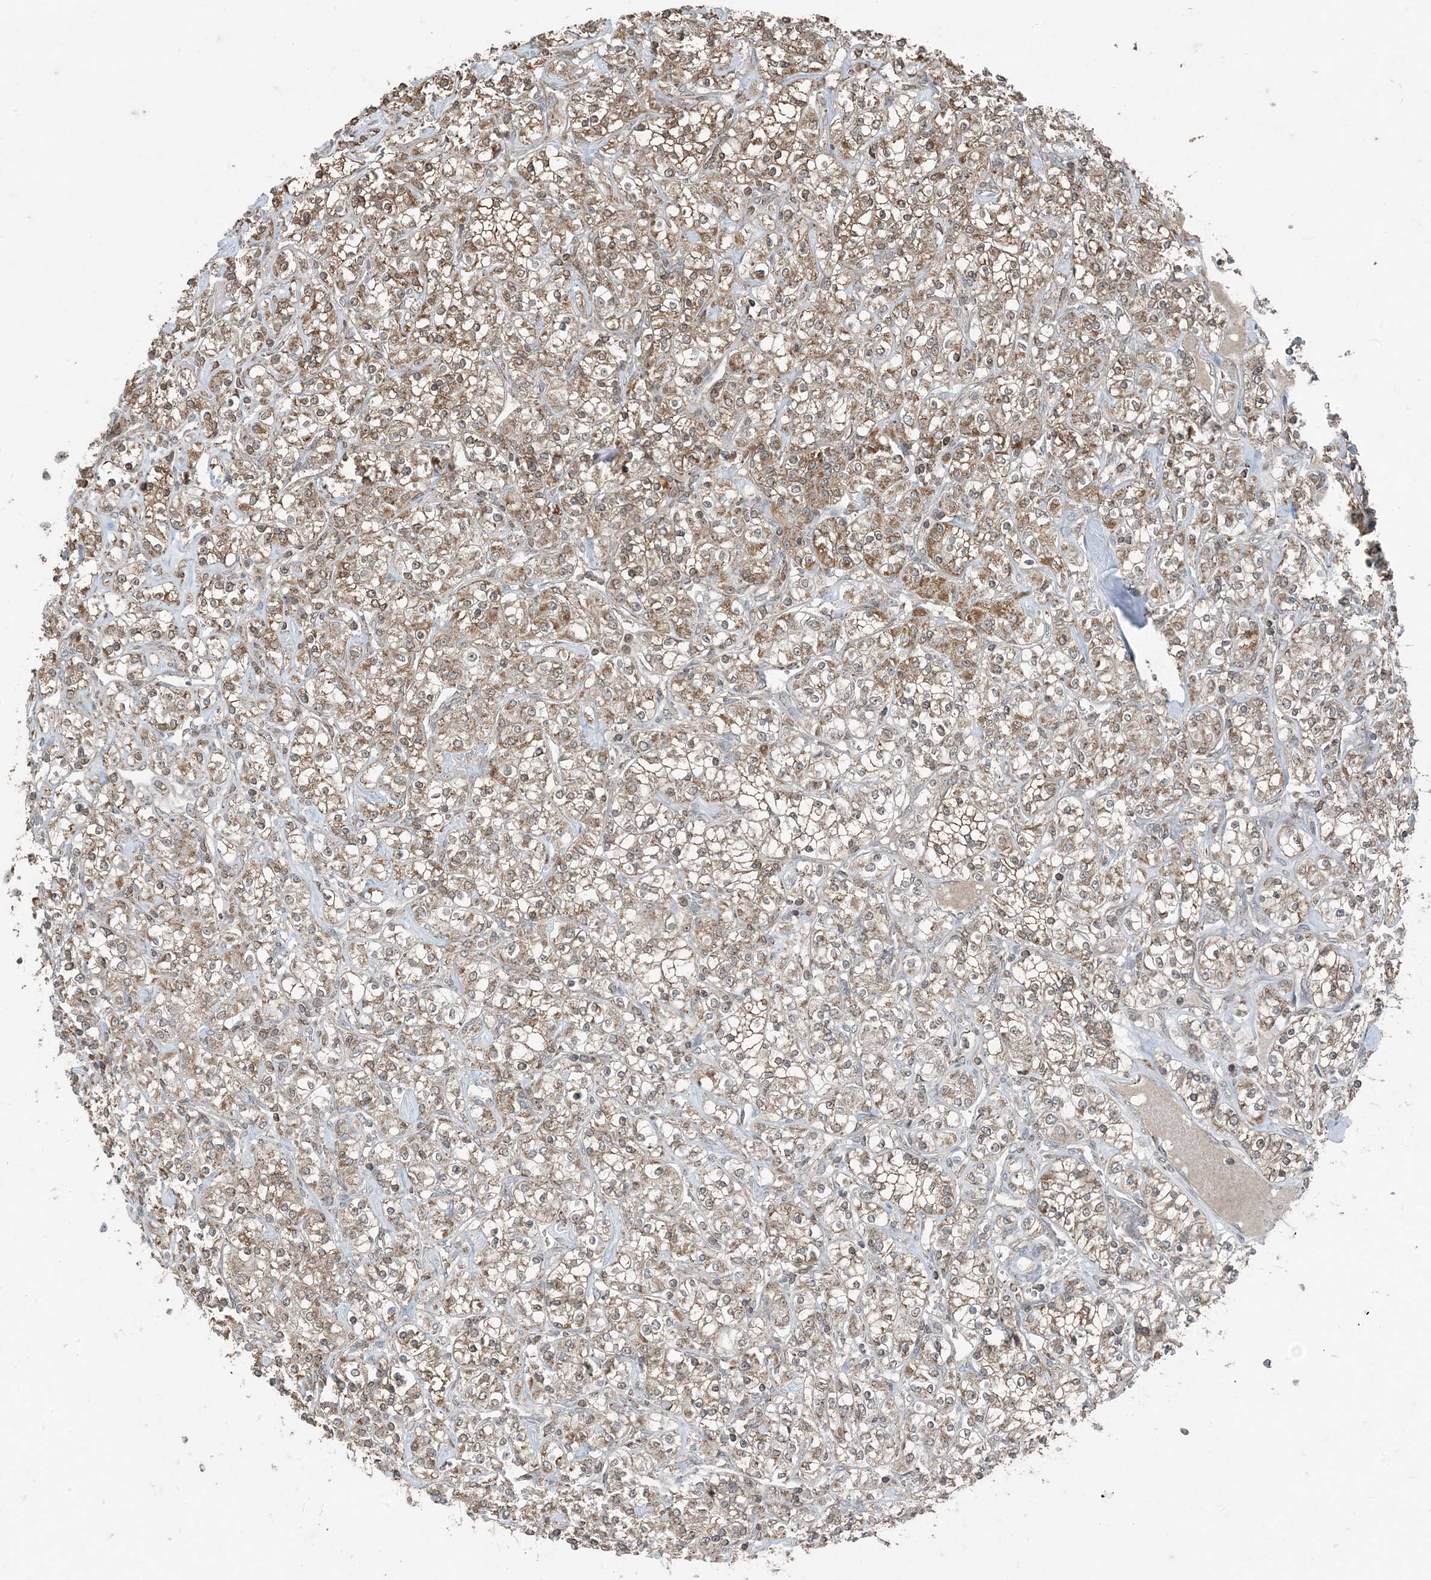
{"staining": {"intensity": "moderate", "quantity": ">75%", "location": "cytoplasmic/membranous,nuclear"}, "tissue": "renal cancer", "cell_type": "Tumor cells", "image_type": "cancer", "snomed": [{"axis": "morphology", "description": "Adenocarcinoma, NOS"}, {"axis": "topography", "description": "Kidney"}], "caption": "Tumor cells show moderate cytoplasmic/membranous and nuclear expression in approximately >75% of cells in renal adenocarcinoma. (DAB = brown stain, brightfield microscopy at high magnification).", "gene": "GNL1", "patient": {"sex": "male", "age": 77}}